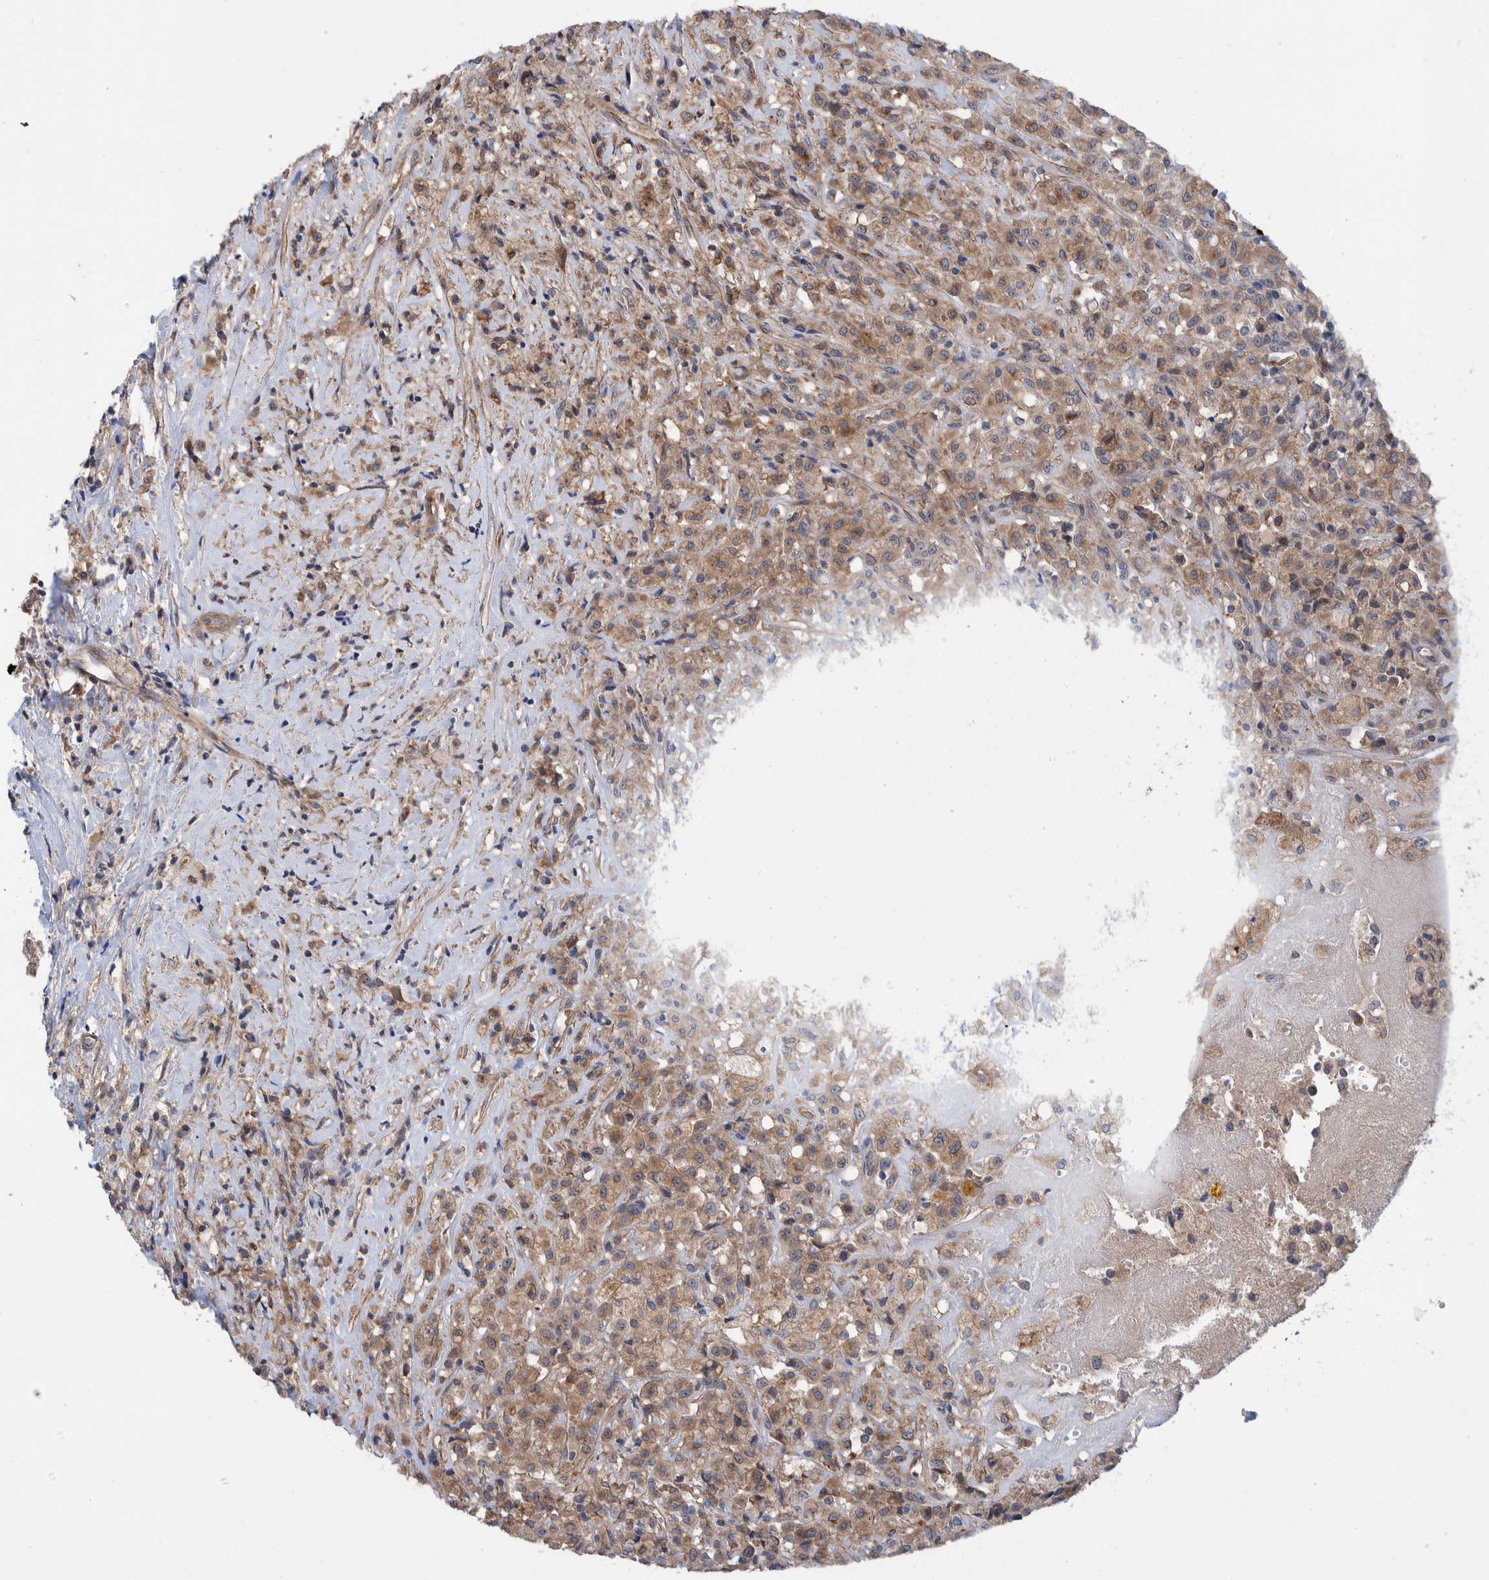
{"staining": {"intensity": "weak", "quantity": ">75%", "location": "cytoplasmic/membranous,nuclear"}, "tissue": "testis cancer", "cell_type": "Tumor cells", "image_type": "cancer", "snomed": [{"axis": "morphology", "description": "Carcinoma, Embryonal, NOS"}, {"axis": "topography", "description": "Testis"}], "caption": "Immunohistochemistry of embryonal carcinoma (testis) displays low levels of weak cytoplasmic/membranous and nuclear positivity in about >75% of tumor cells. The staining was performed using DAB (3,3'-diaminobenzidine) to visualize the protein expression in brown, while the nuclei were stained in blue with hematoxylin (Magnification: 20x).", "gene": "SLC25A10", "patient": {"sex": "male", "age": 2}}